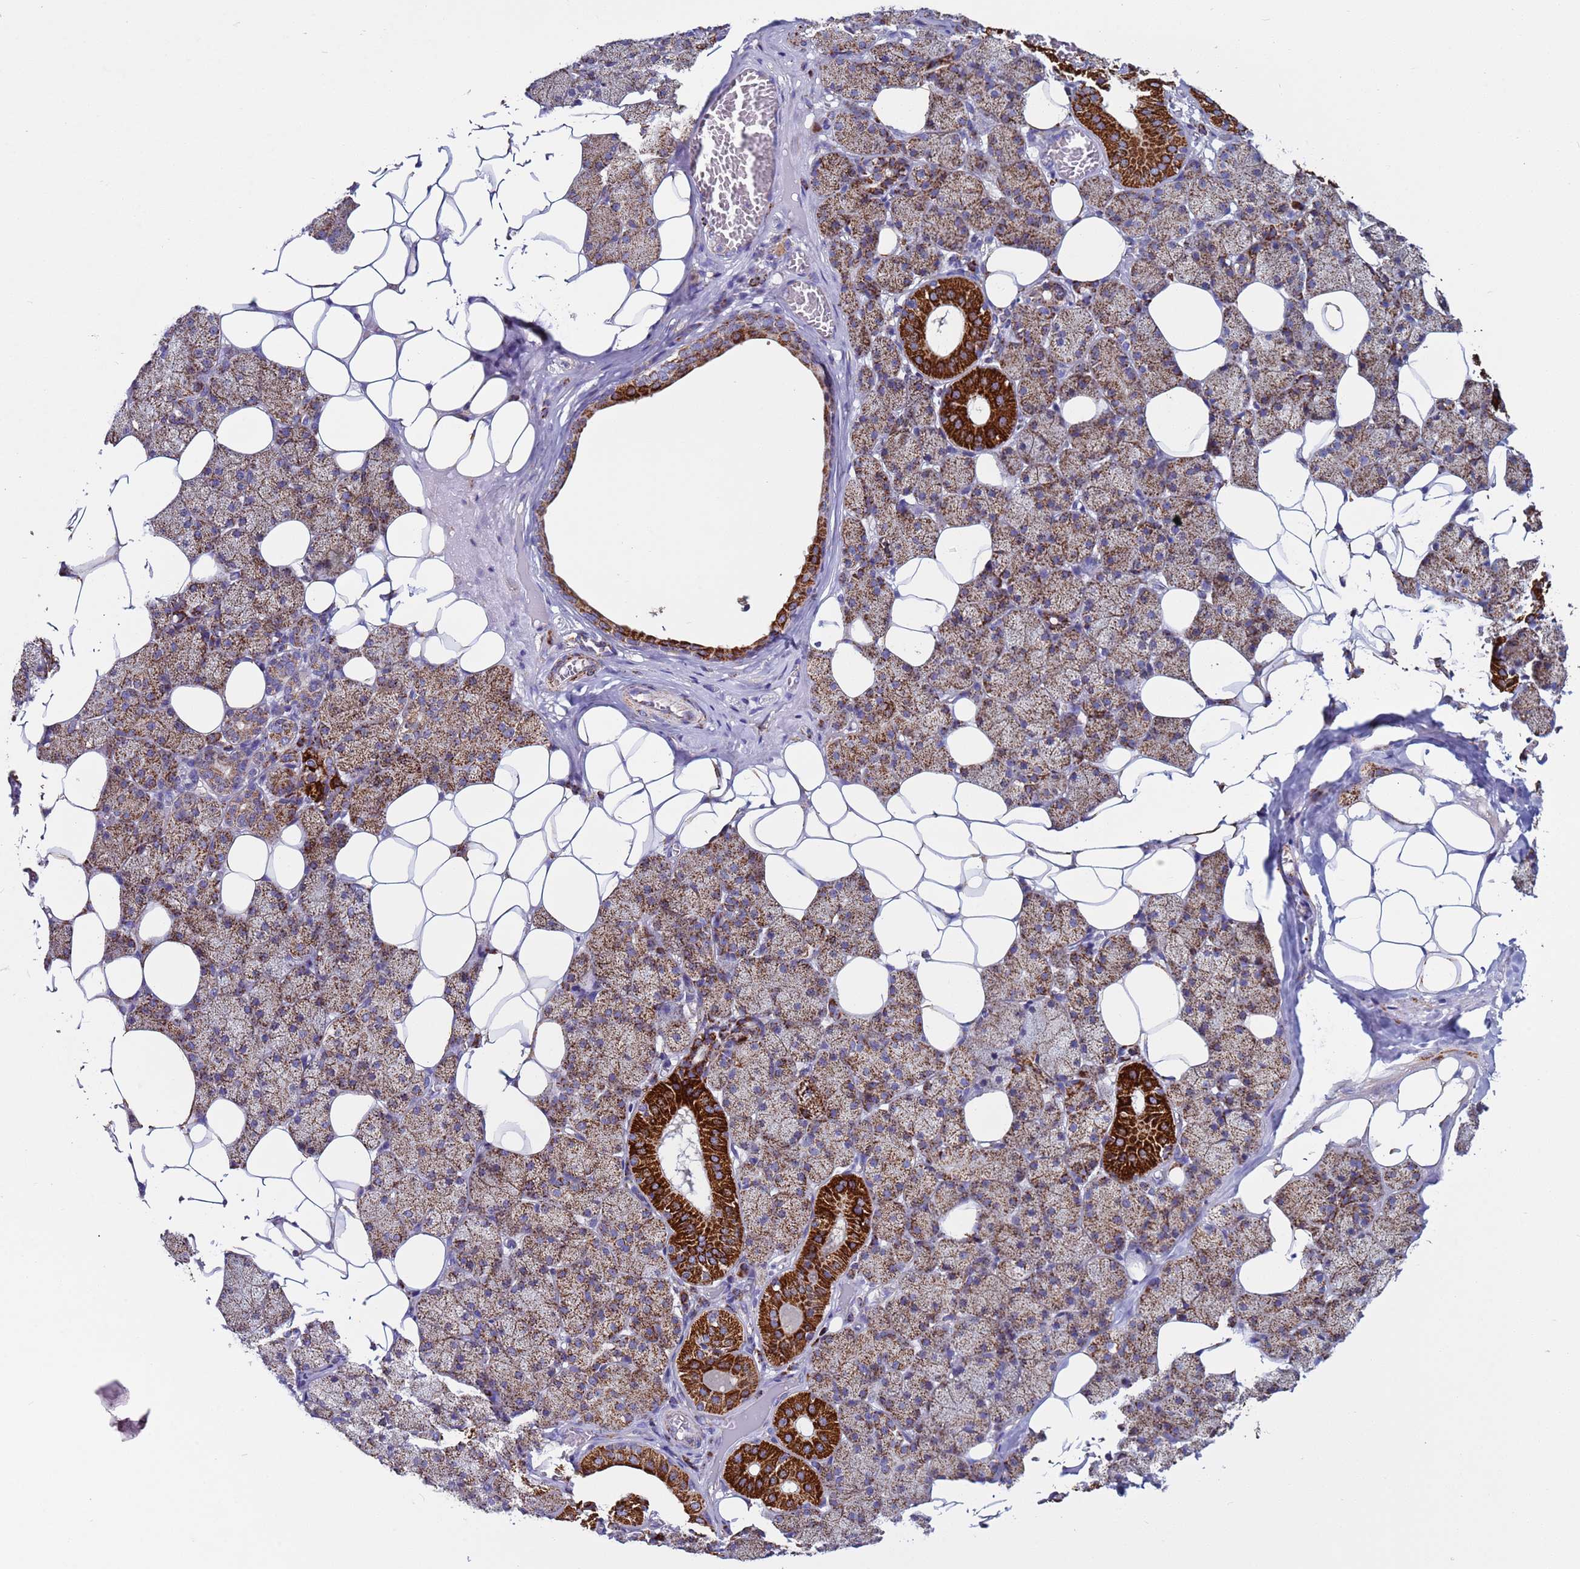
{"staining": {"intensity": "strong", "quantity": "<25%", "location": "cytoplasmic/membranous"}, "tissue": "salivary gland", "cell_type": "Glandular cells", "image_type": "normal", "snomed": [{"axis": "morphology", "description": "Normal tissue, NOS"}, {"axis": "topography", "description": "Salivary gland"}], "caption": "DAB immunohistochemical staining of unremarkable salivary gland shows strong cytoplasmic/membranous protein staining in about <25% of glandular cells. The protein is shown in brown color, while the nuclei are stained blue.", "gene": "ZBTB39", "patient": {"sex": "female", "age": 33}}